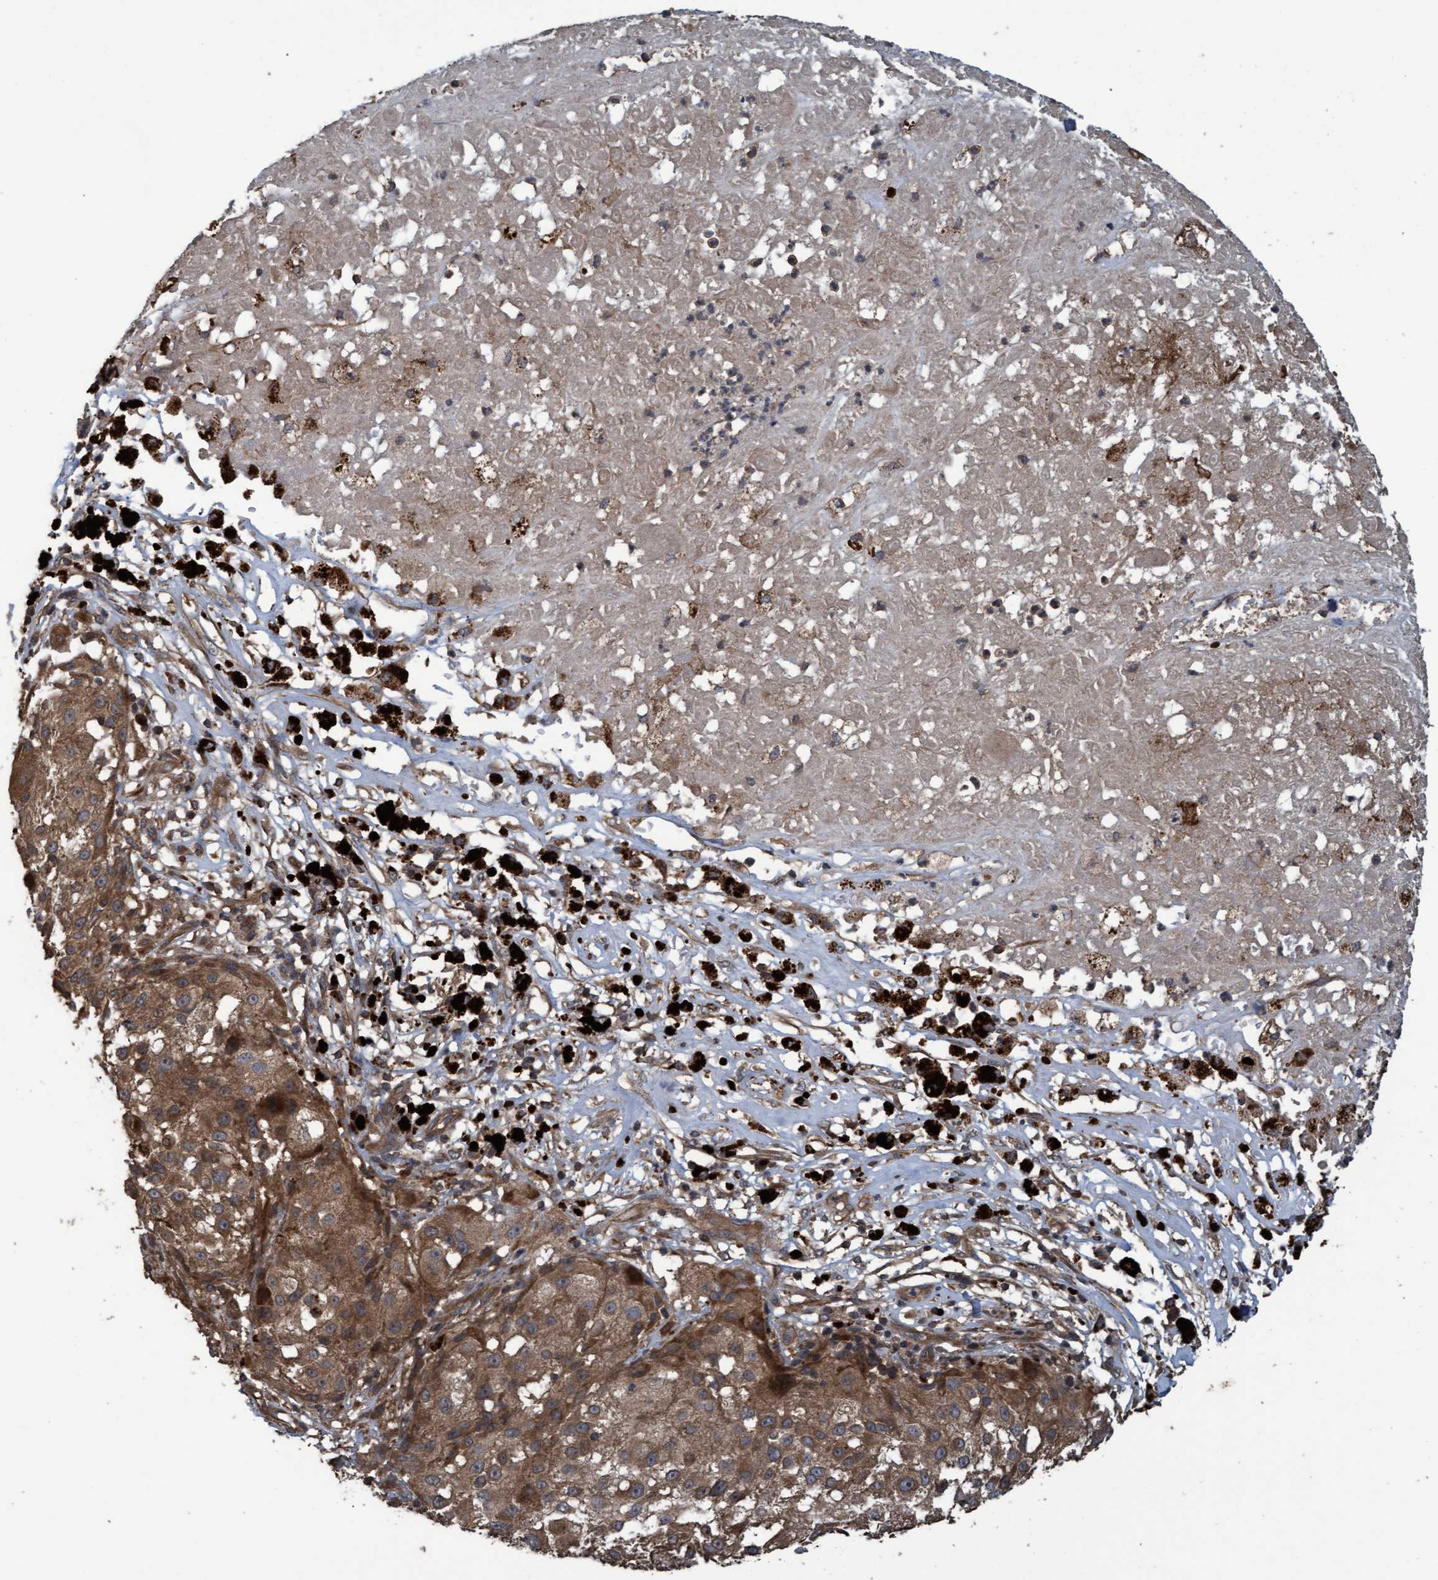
{"staining": {"intensity": "moderate", "quantity": ">75%", "location": "cytoplasmic/membranous"}, "tissue": "melanoma", "cell_type": "Tumor cells", "image_type": "cancer", "snomed": [{"axis": "morphology", "description": "Necrosis, NOS"}, {"axis": "morphology", "description": "Malignant melanoma, NOS"}, {"axis": "topography", "description": "Skin"}], "caption": "This image shows melanoma stained with immunohistochemistry to label a protein in brown. The cytoplasmic/membranous of tumor cells show moderate positivity for the protein. Nuclei are counter-stained blue.", "gene": "GGT6", "patient": {"sex": "female", "age": 87}}